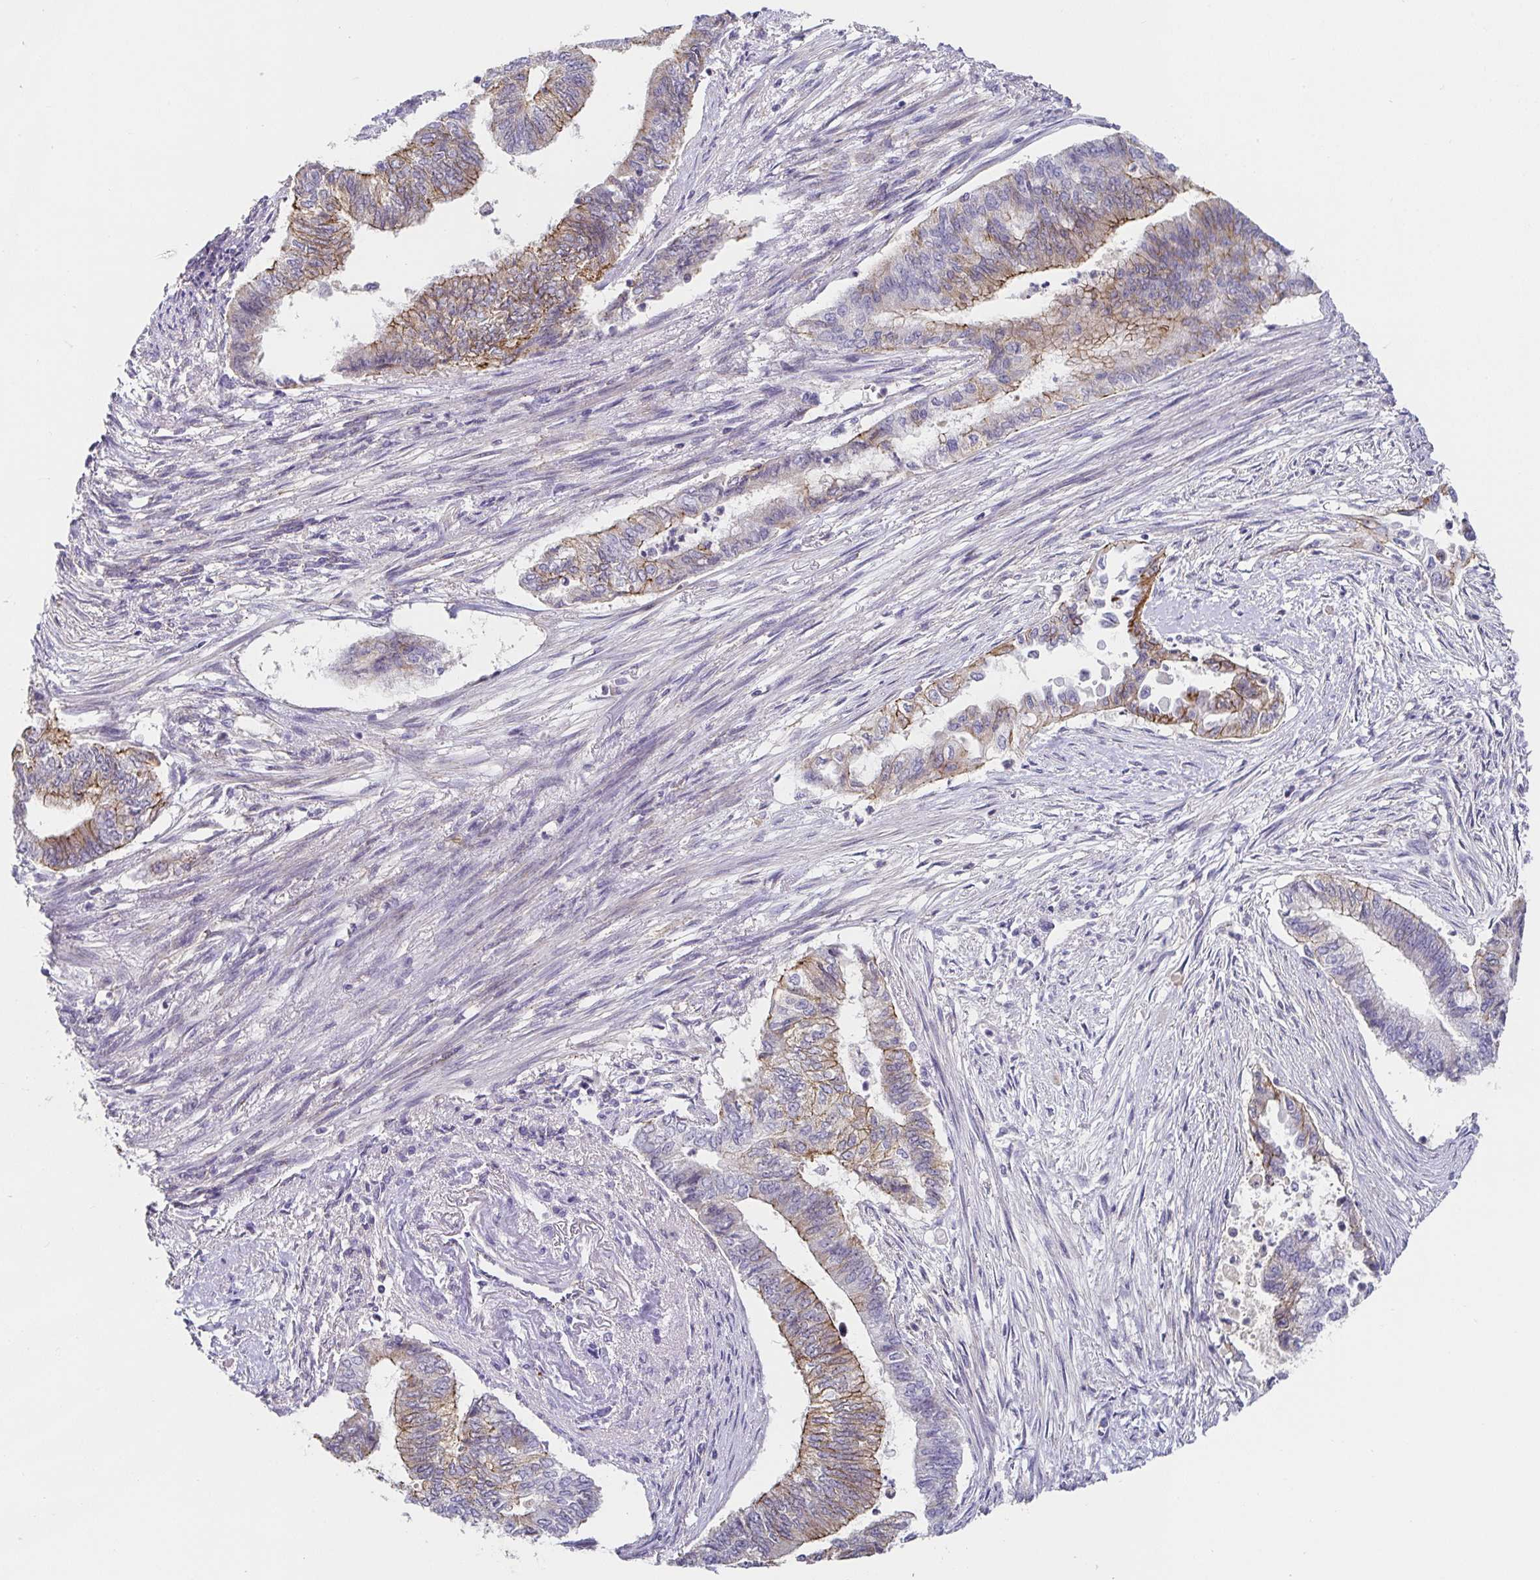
{"staining": {"intensity": "weak", "quantity": "25%-75%", "location": "cytoplasmic/membranous"}, "tissue": "endometrial cancer", "cell_type": "Tumor cells", "image_type": "cancer", "snomed": [{"axis": "morphology", "description": "Adenocarcinoma, NOS"}, {"axis": "topography", "description": "Endometrium"}], "caption": "Immunohistochemical staining of endometrial adenocarcinoma shows low levels of weak cytoplasmic/membranous protein positivity in approximately 25%-75% of tumor cells.", "gene": "PIWIL3", "patient": {"sex": "female", "age": 65}}